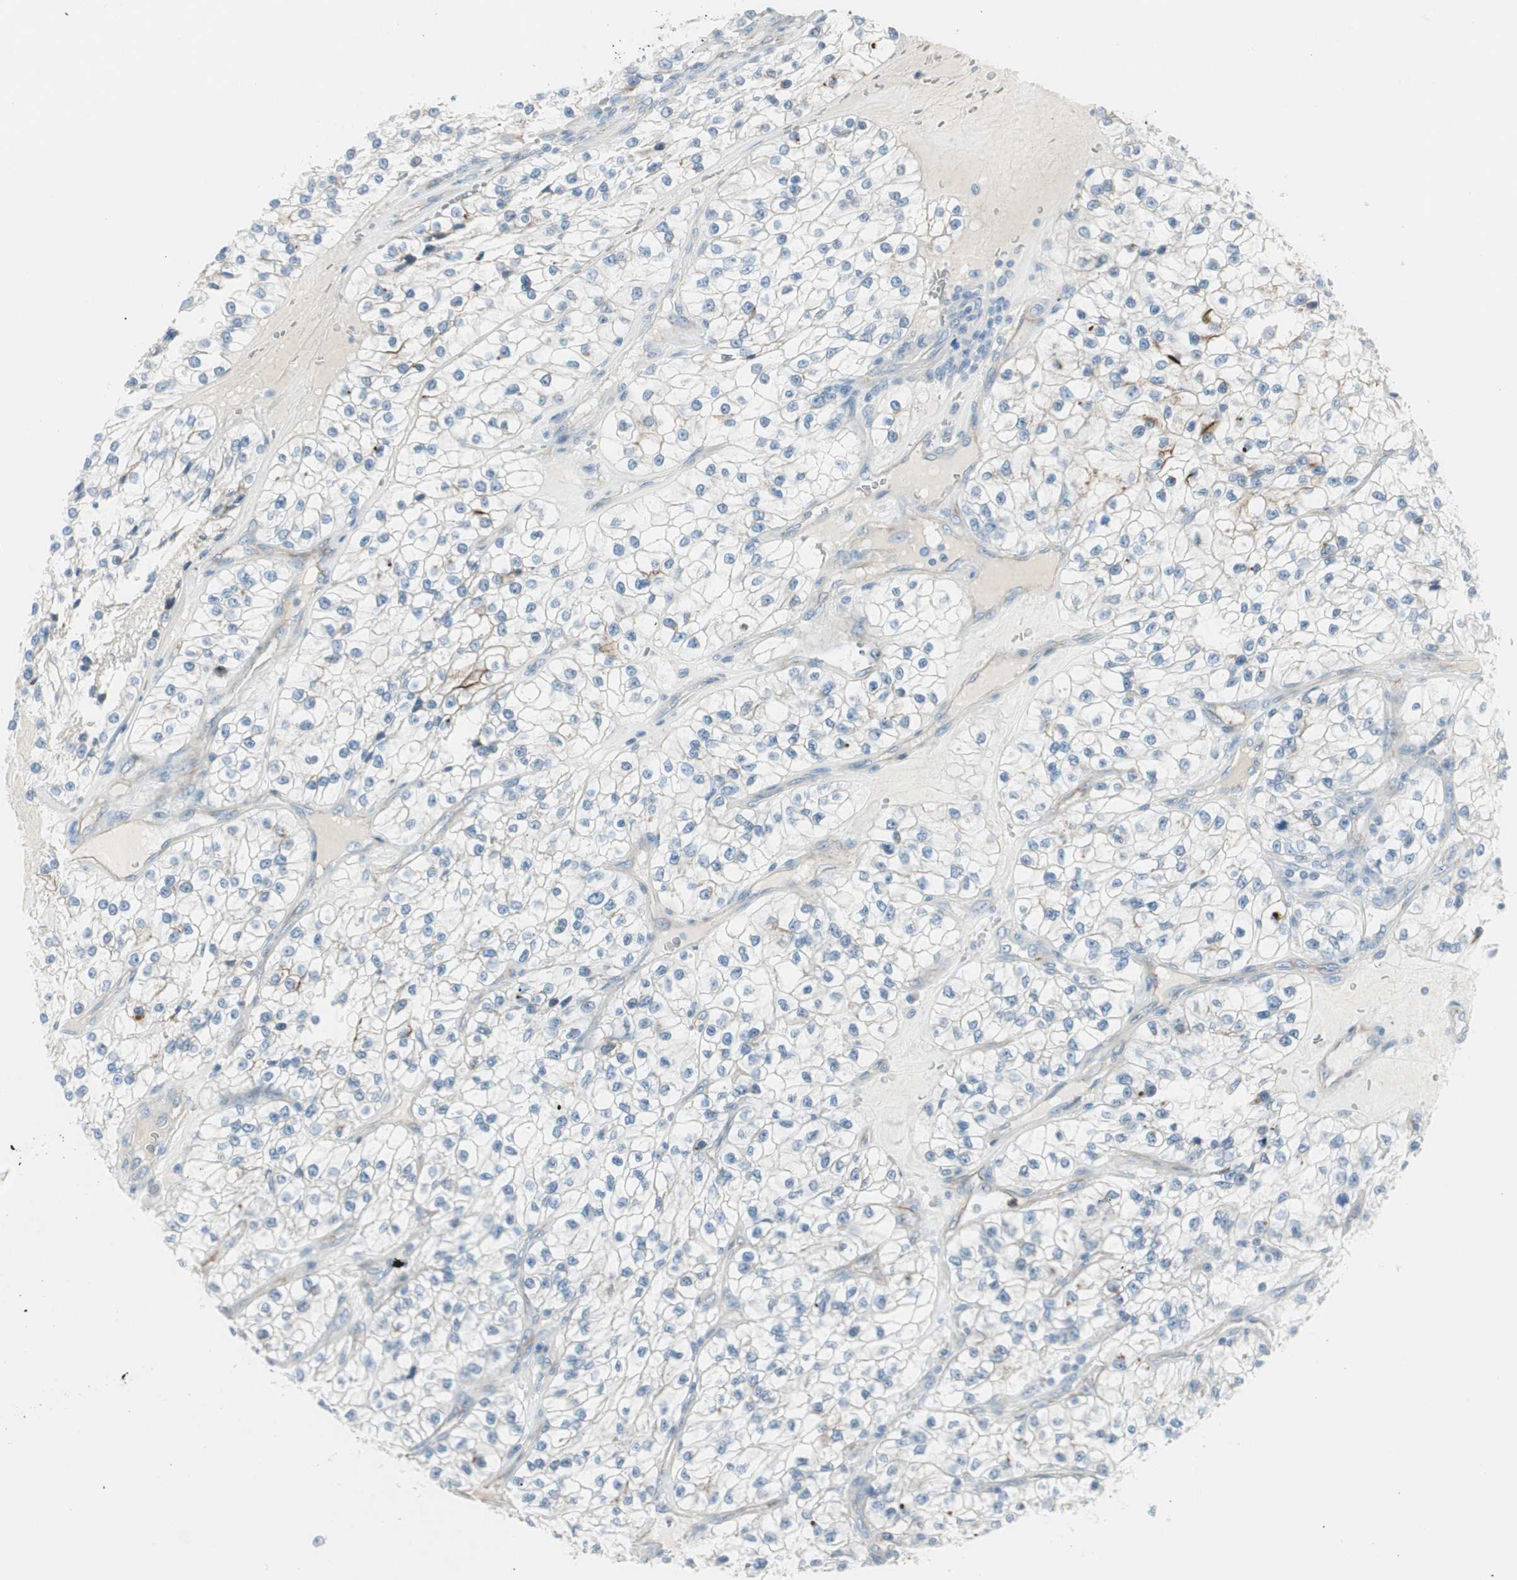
{"staining": {"intensity": "negative", "quantity": "none", "location": "none"}, "tissue": "renal cancer", "cell_type": "Tumor cells", "image_type": "cancer", "snomed": [{"axis": "morphology", "description": "Adenocarcinoma, NOS"}, {"axis": "topography", "description": "Kidney"}], "caption": "DAB (3,3'-diaminobenzidine) immunohistochemical staining of human renal cancer reveals no significant positivity in tumor cells.", "gene": "CDHR5", "patient": {"sex": "female", "age": 57}}